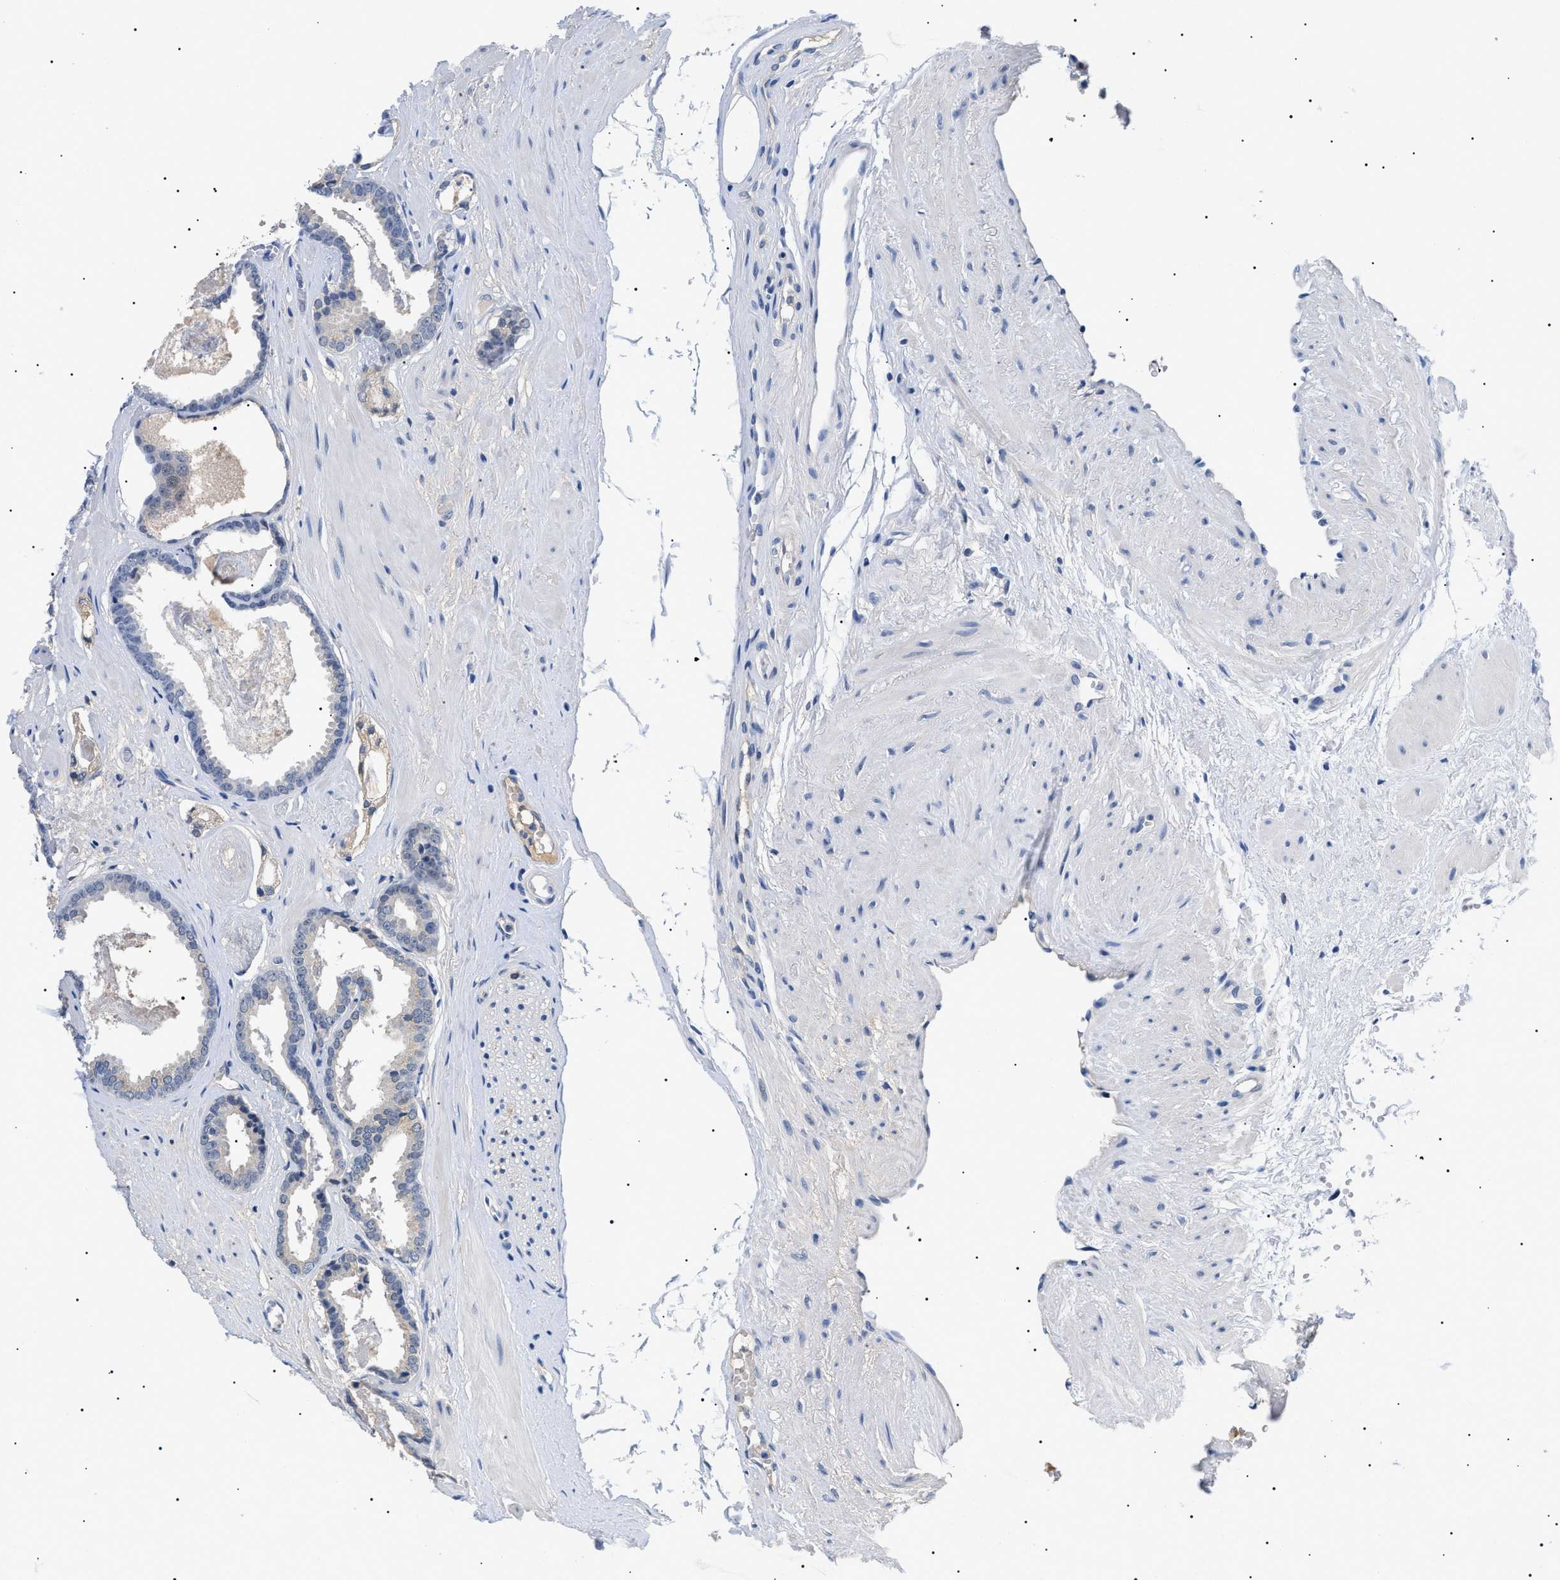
{"staining": {"intensity": "weak", "quantity": "<25%", "location": "cytoplasmic/membranous"}, "tissue": "prostate cancer", "cell_type": "Tumor cells", "image_type": "cancer", "snomed": [{"axis": "morphology", "description": "Adenocarcinoma, Low grade"}, {"axis": "topography", "description": "Prostate"}], "caption": "Image shows no protein expression in tumor cells of prostate adenocarcinoma (low-grade) tissue.", "gene": "PRRT2", "patient": {"sex": "male", "age": 53}}